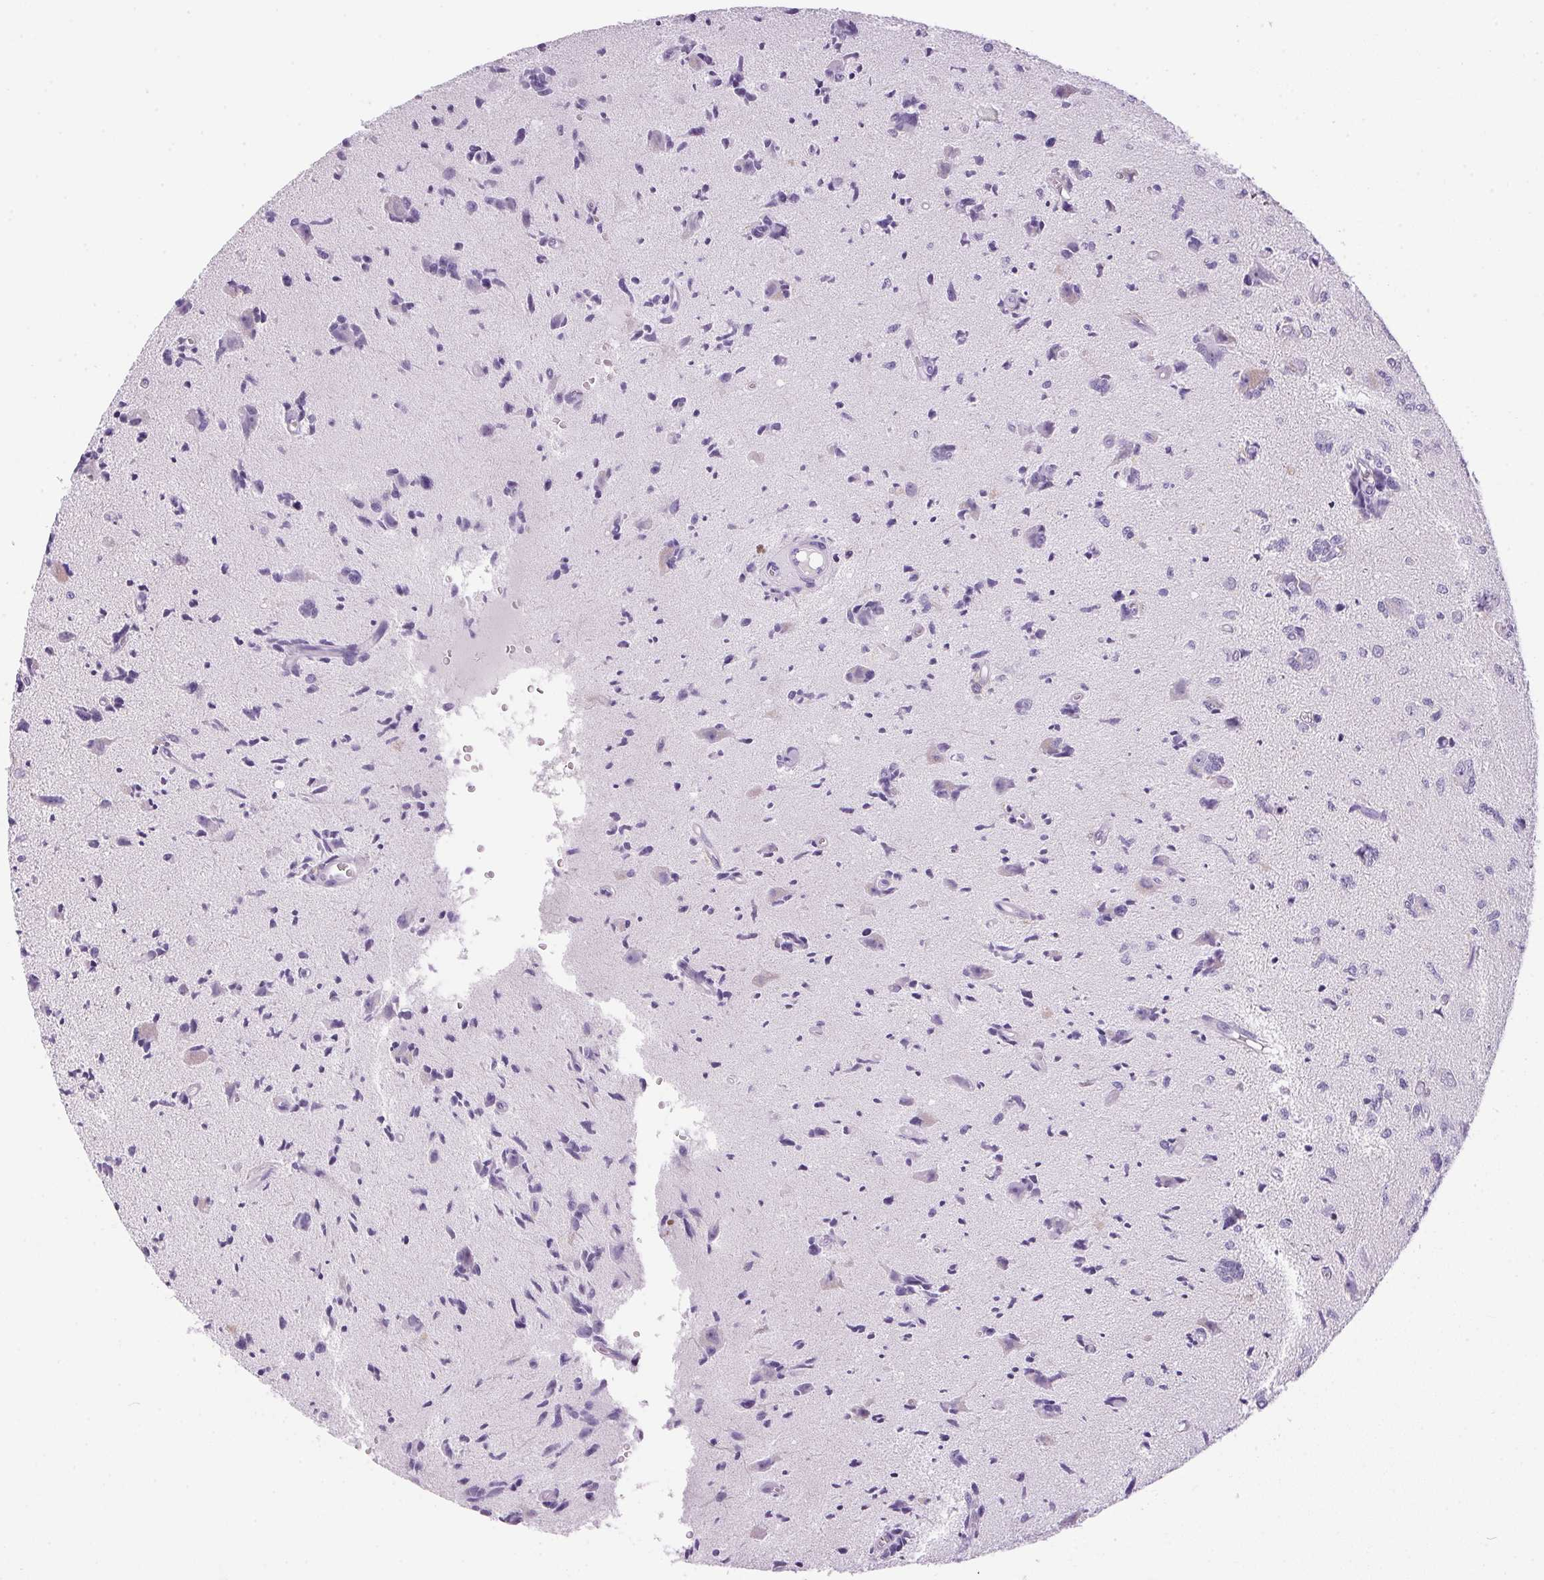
{"staining": {"intensity": "negative", "quantity": "none", "location": "none"}, "tissue": "glioma", "cell_type": "Tumor cells", "image_type": "cancer", "snomed": [{"axis": "morphology", "description": "Glioma, malignant, High grade"}, {"axis": "topography", "description": "Brain"}], "caption": "Tumor cells show no significant protein positivity in glioma.", "gene": "S100A2", "patient": {"sex": "male", "age": 67}}